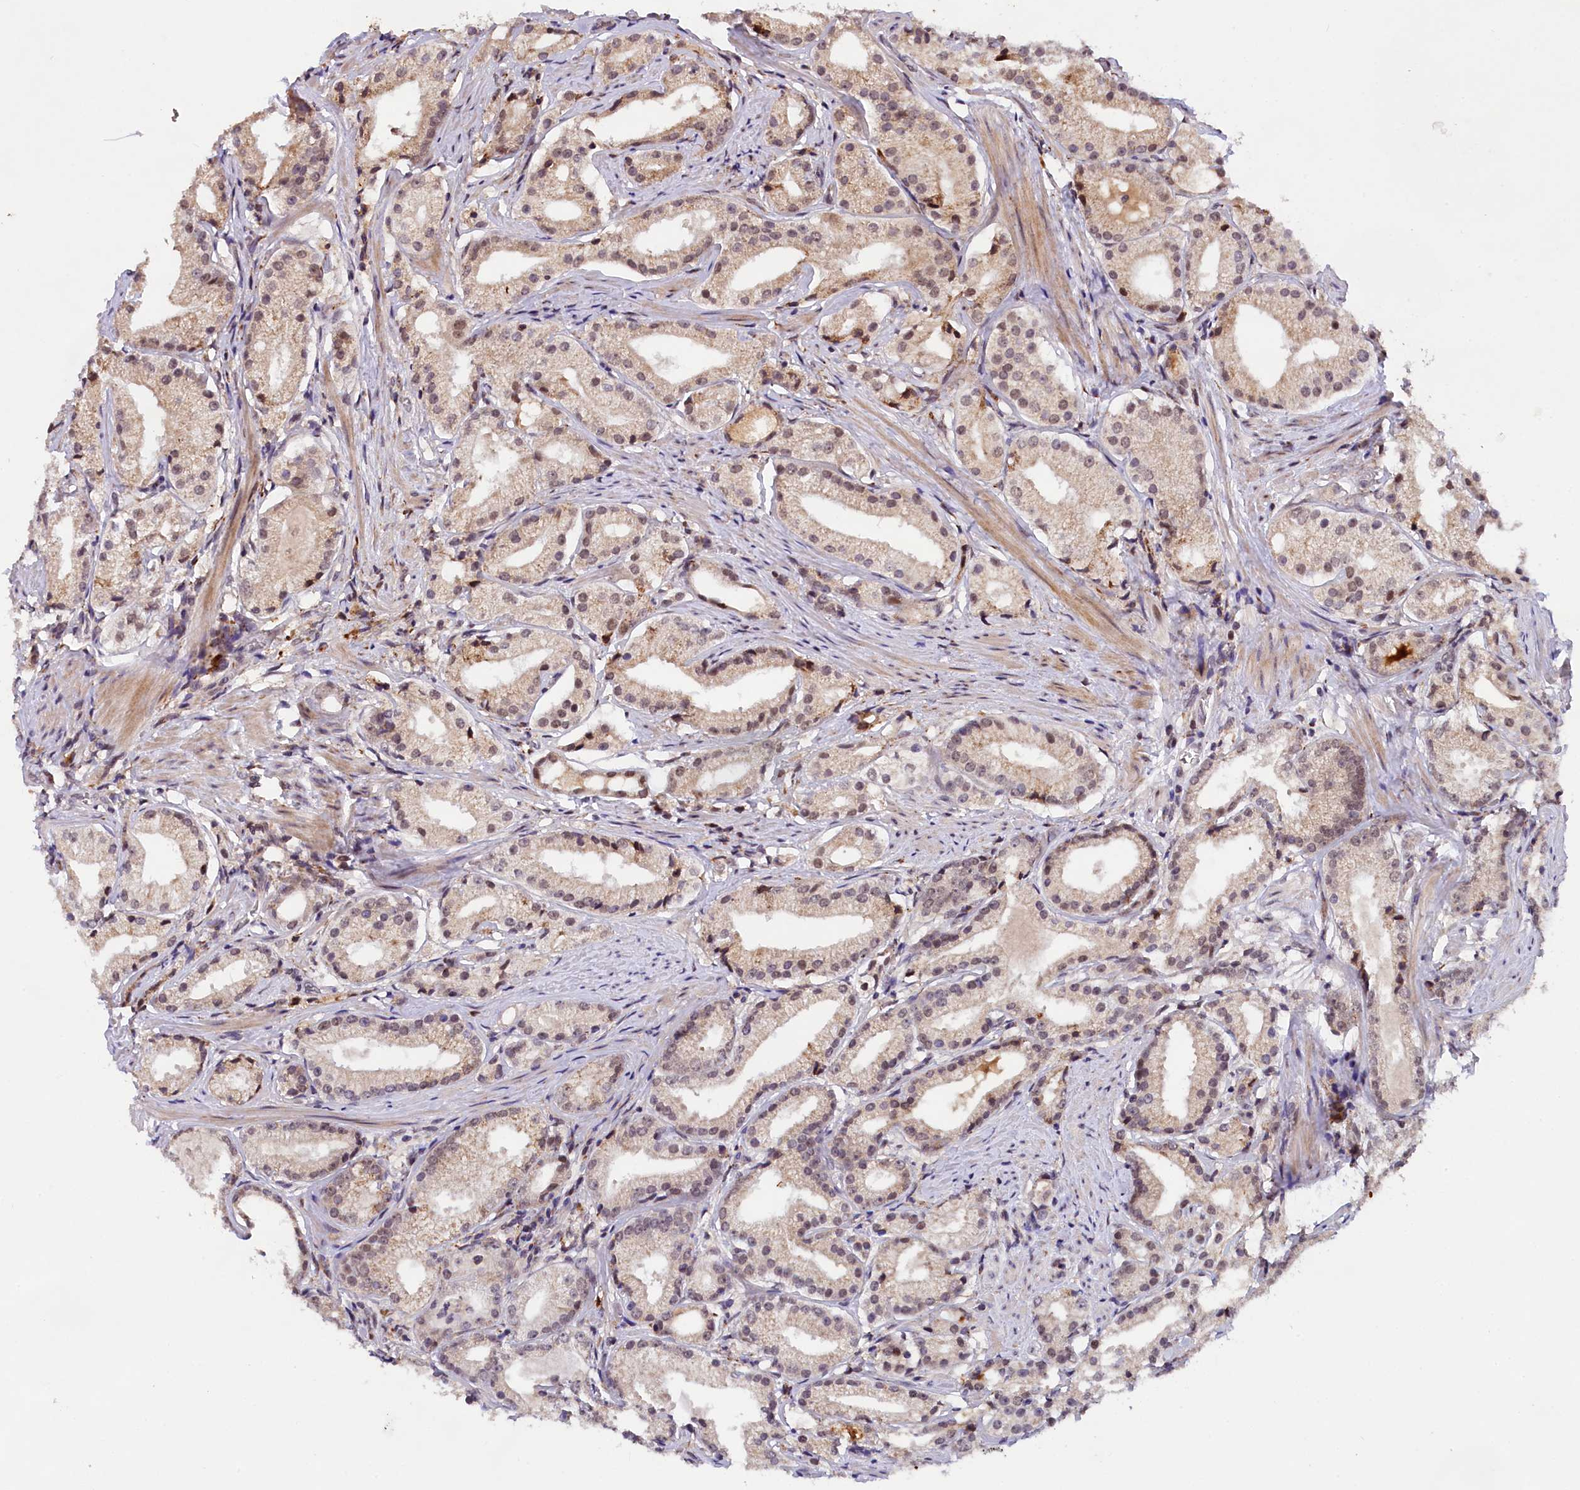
{"staining": {"intensity": "weak", "quantity": "25%-75%", "location": "cytoplasmic/membranous,nuclear"}, "tissue": "prostate cancer", "cell_type": "Tumor cells", "image_type": "cancer", "snomed": [{"axis": "morphology", "description": "Adenocarcinoma, Low grade"}, {"axis": "topography", "description": "Prostate"}], "caption": "This image reveals prostate cancer stained with immunohistochemistry (IHC) to label a protein in brown. The cytoplasmic/membranous and nuclear of tumor cells show weak positivity for the protein. Nuclei are counter-stained blue.", "gene": "FBXO45", "patient": {"sex": "male", "age": 57}}